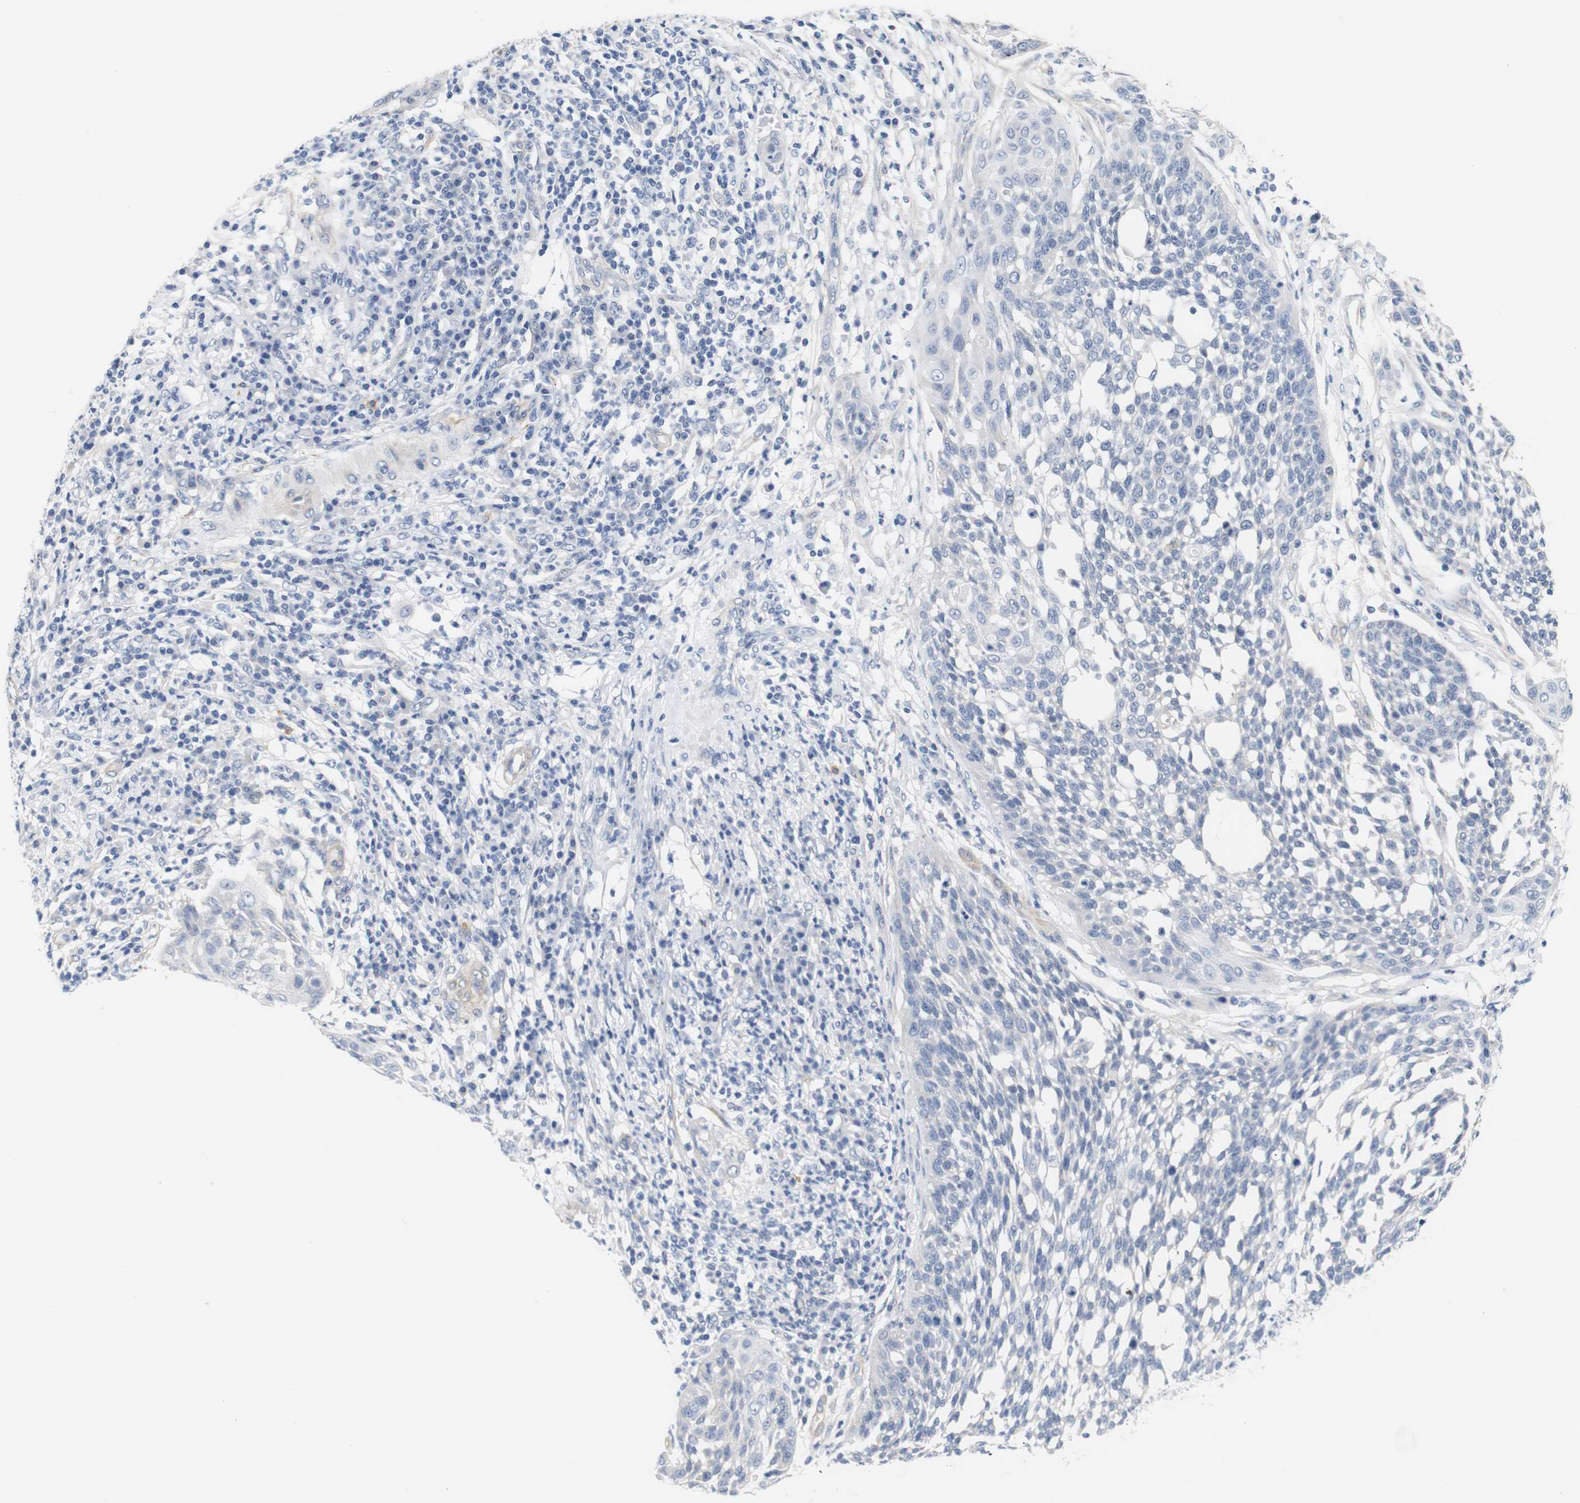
{"staining": {"intensity": "negative", "quantity": "none", "location": "none"}, "tissue": "cervical cancer", "cell_type": "Tumor cells", "image_type": "cancer", "snomed": [{"axis": "morphology", "description": "Squamous cell carcinoma, NOS"}, {"axis": "topography", "description": "Cervix"}], "caption": "Immunohistochemical staining of human cervical cancer (squamous cell carcinoma) reveals no significant positivity in tumor cells.", "gene": "STMN3", "patient": {"sex": "female", "age": 34}}